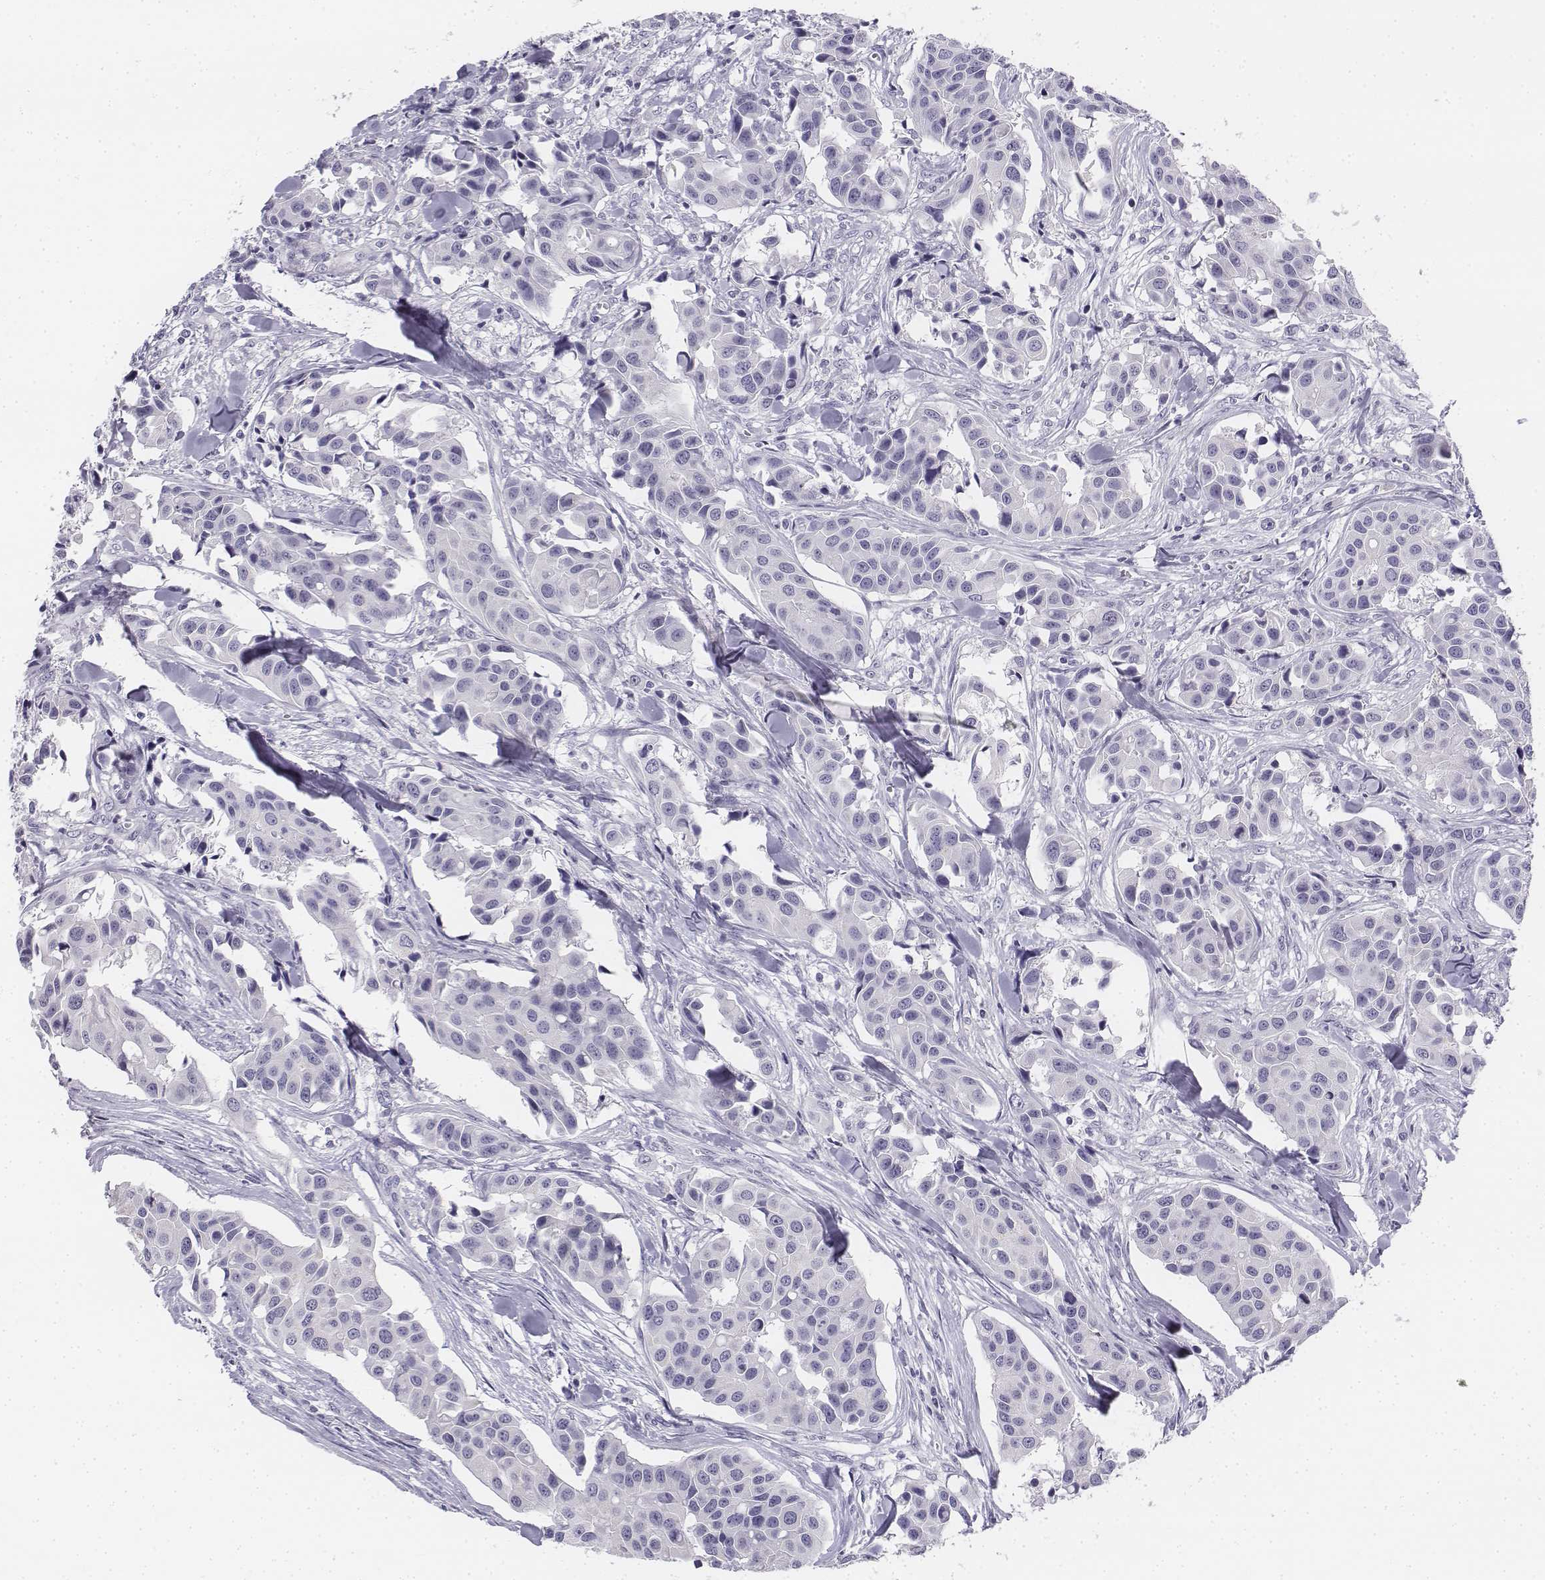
{"staining": {"intensity": "negative", "quantity": "none", "location": "none"}, "tissue": "head and neck cancer", "cell_type": "Tumor cells", "image_type": "cancer", "snomed": [{"axis": "morphology", "description": "Adenocarcinoma, NOS"}, {"axis": "topography", "description": "Head-Neck"}], "caption": "Photomicrograph shows no significant protein staining in tumor cells of adenocarcinoma (head and neck).", "gene": "UCN2", "patient": {"sex": "male", "age": 76}}